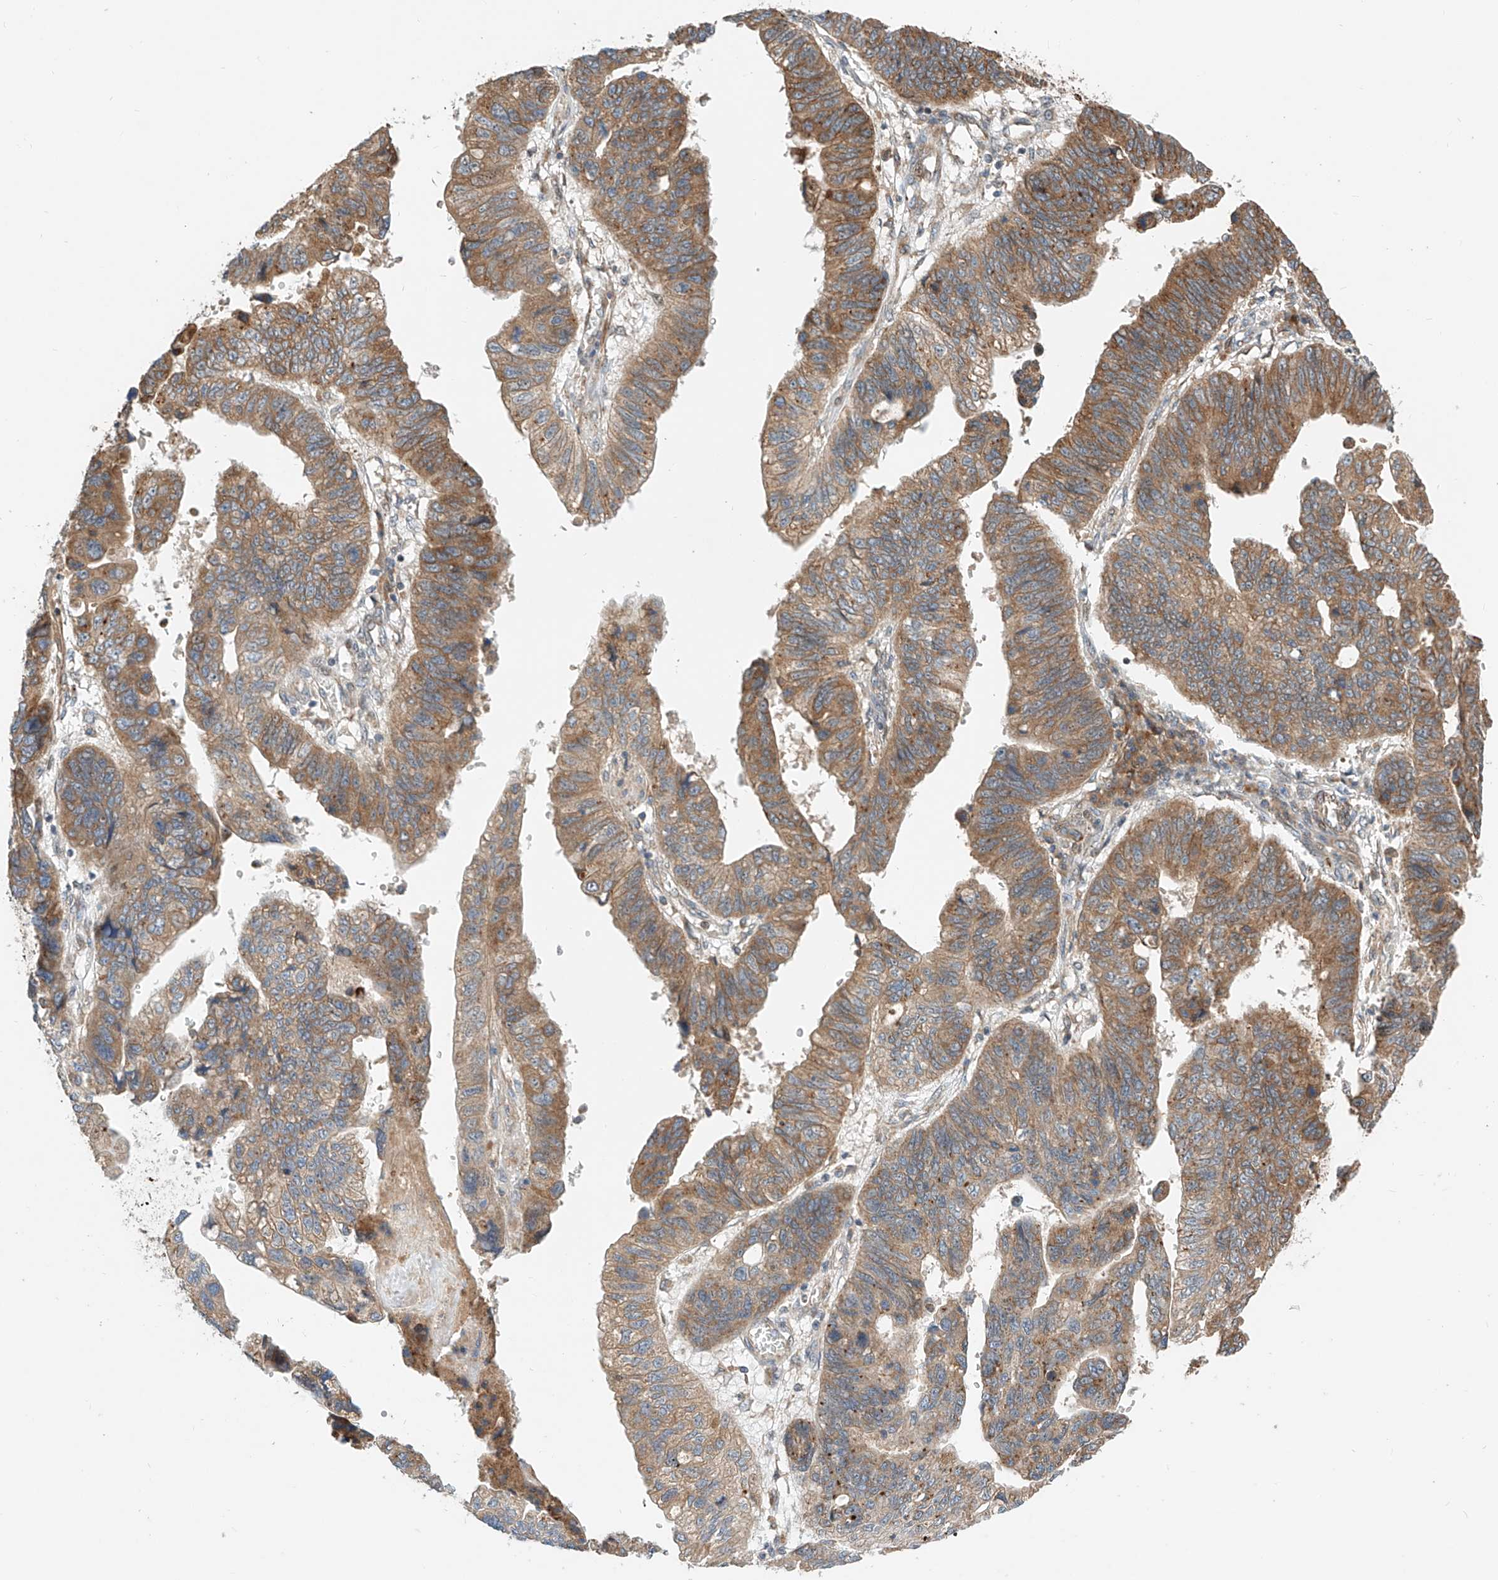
{"staining": {"intensity": "moderate", "quantity": ">75%", "location": "cytoplasmic/membranous"}, "tissue": "stomach cancer", "cell_type": "Tumor cells", "image_type": "cancer", "snomed": [{"axis": "morphology", "description": "Adenocarcinoma, NOS"}, {"axis": "topography", "description": "Stomach"}], "caption": "High-power microscopy captured an immunohistochemistry (IHC) photomicrograph of stomach adenocarcinoma, revealing moderate cytoplasmic/membranous staining in about >75% of tumor cells.", "gene": "CPAMD8", "patient": {"sex": "male", "age": 59}}